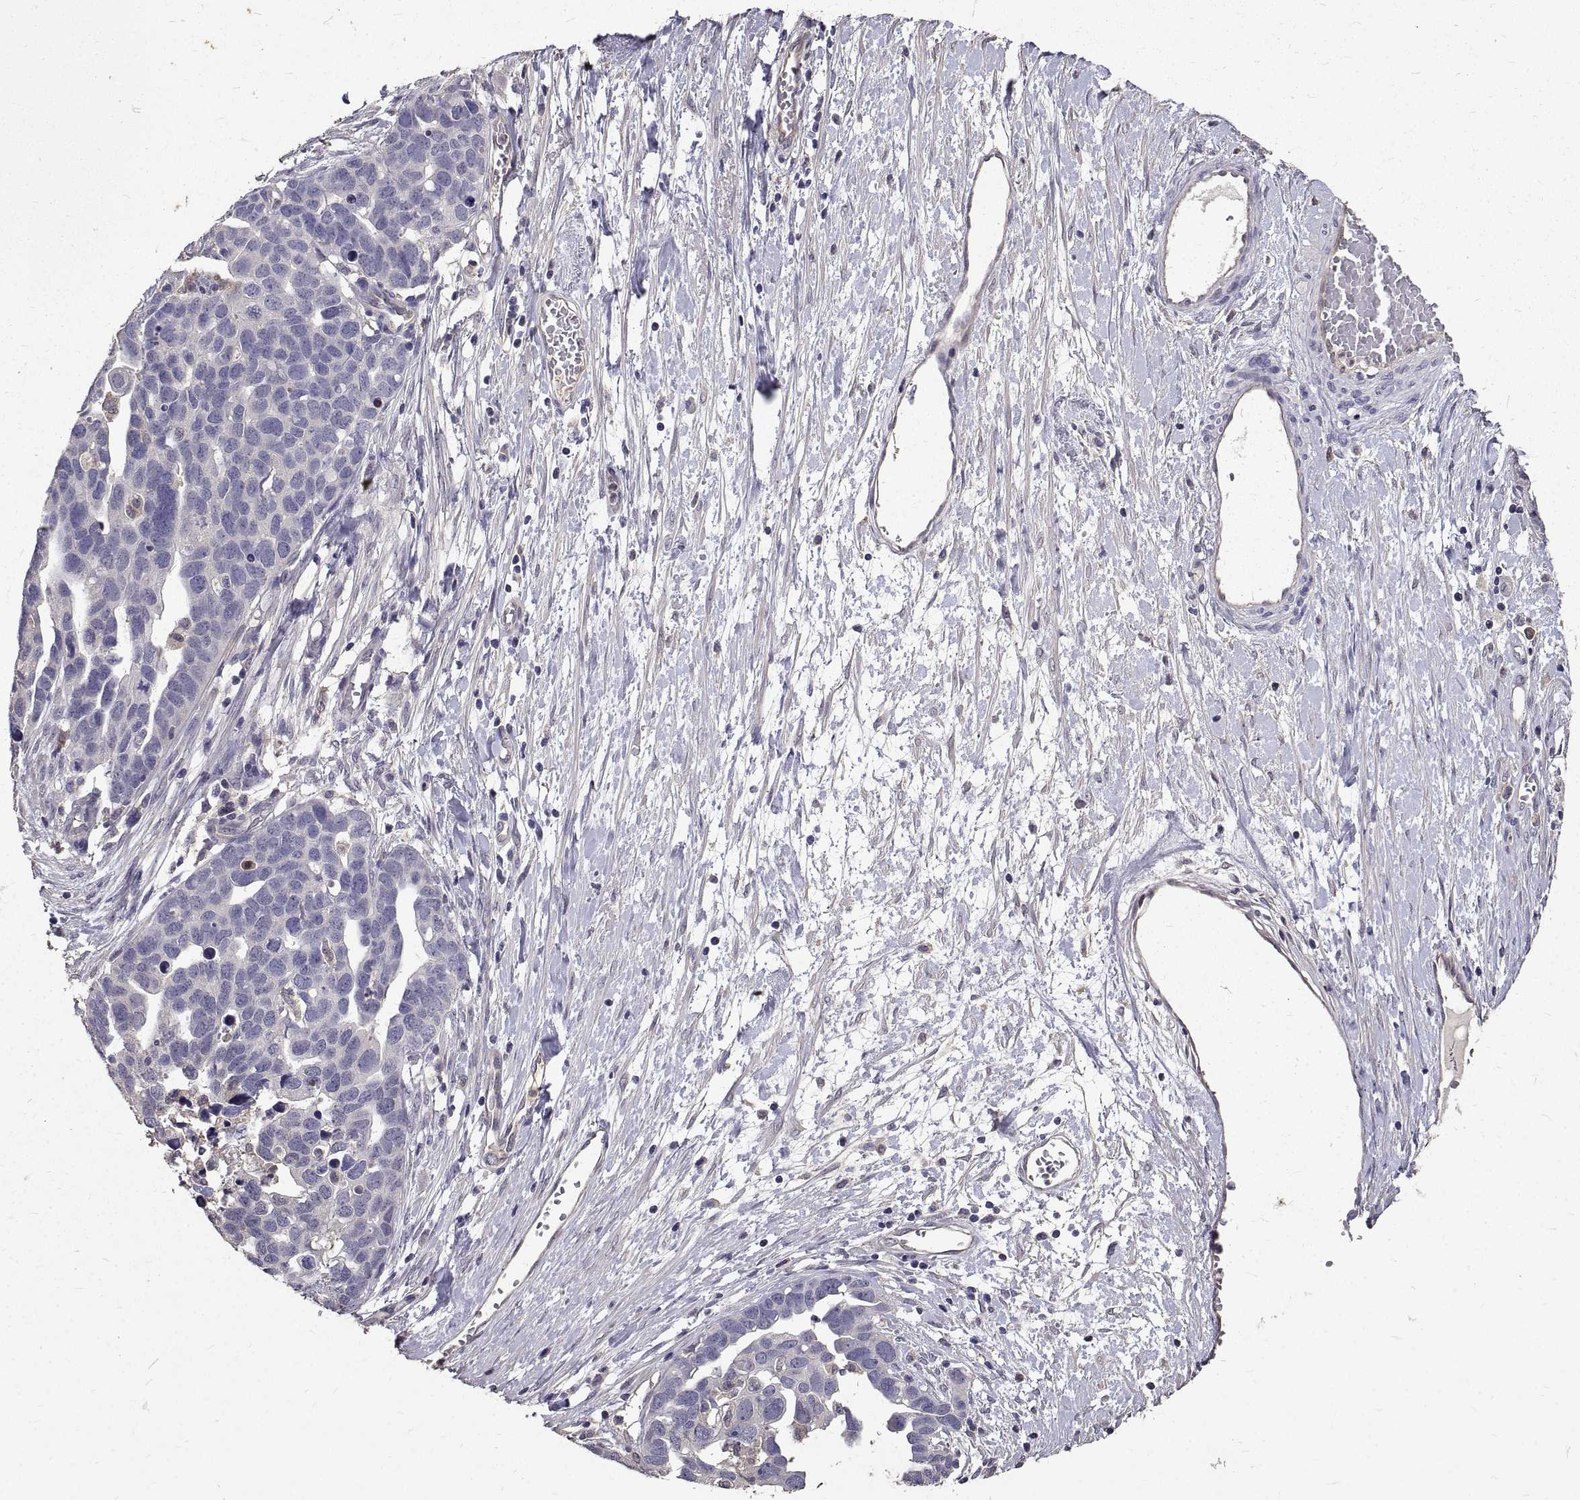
{"staining": {"intensity": "negative", "quantity": "none", "location": "none"}, "tissue": "ovarian cancer", "cell_type": "Tumor cells", "image_type": "cancer", "snomed": [{"axis": "morphology", "description": "Cystadenocarcinoma, serous, NOS"}, {"axis": "topography", "description": "Ovary"}], "caption": "Immunohistochemistry image of human serous cystadenocarcinoma (ovarian) stained for a protein (brown), which reveals no positivity in tumor cells. Nuclei are stained in blue.", "gene": "PEA15", "patient": {"sex": "female", "age": 54}}